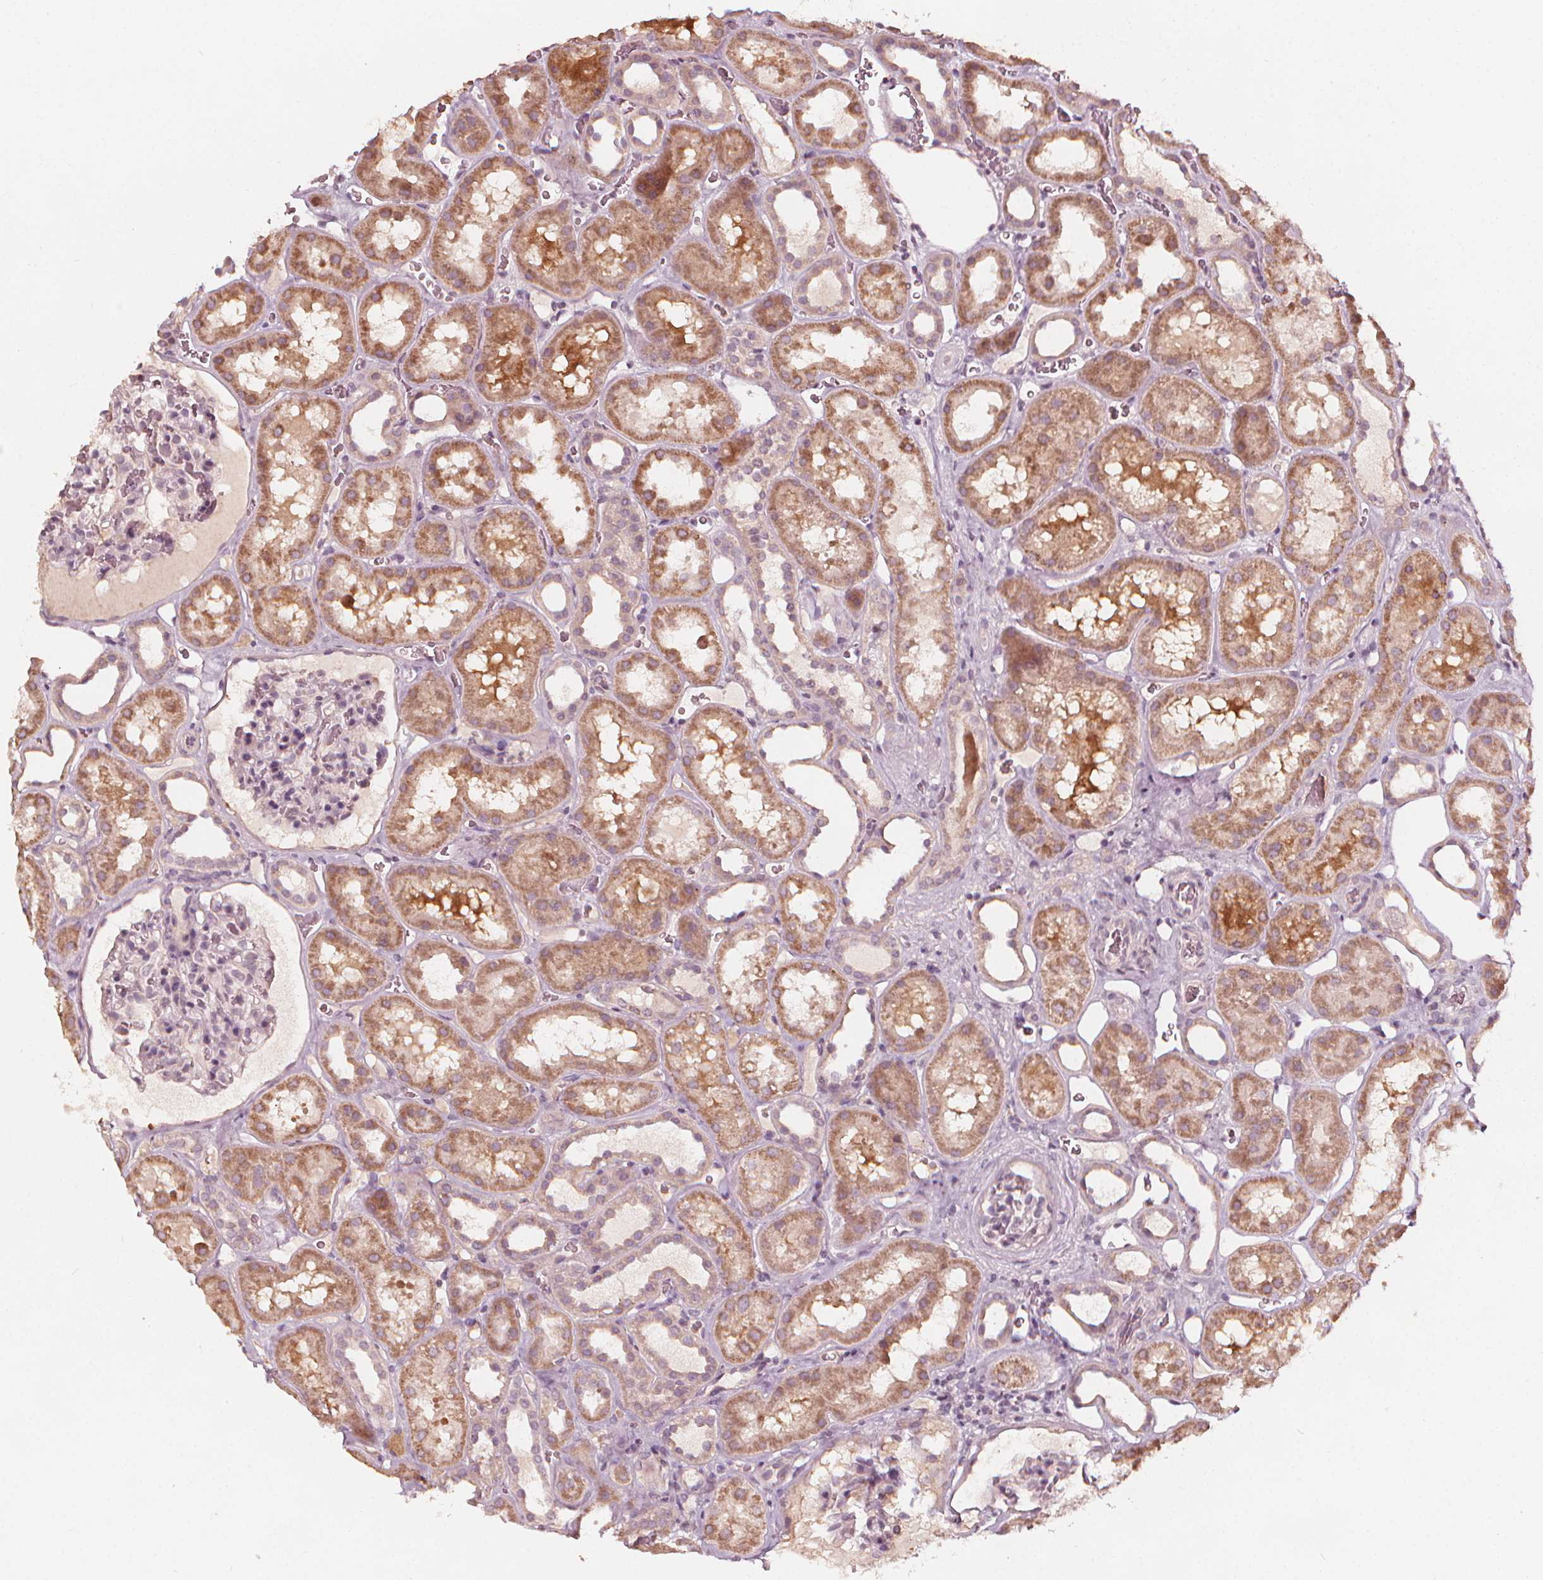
{"staining": {"intensity": "negative", "quantity": "none", "location": "none"}, "tissue": "kidney", "cell_type": "Cells in glomeruli", "image_type": "normal", "snomed": [{"axis": "morphology", "description": "Normal tissue, NOS"}, {"axis": "topography", "description": "Kidney"}], "caption": "A high-resolution micrograph shows IHC staining of unremarkable kidney, which demonstrates no significant expression in cells in glomeruli. (Brightfield microscopy of DAB IHC at high magnification).", "gene": "NPC1L1", "patient": {"sex": "female", "age": 41}}